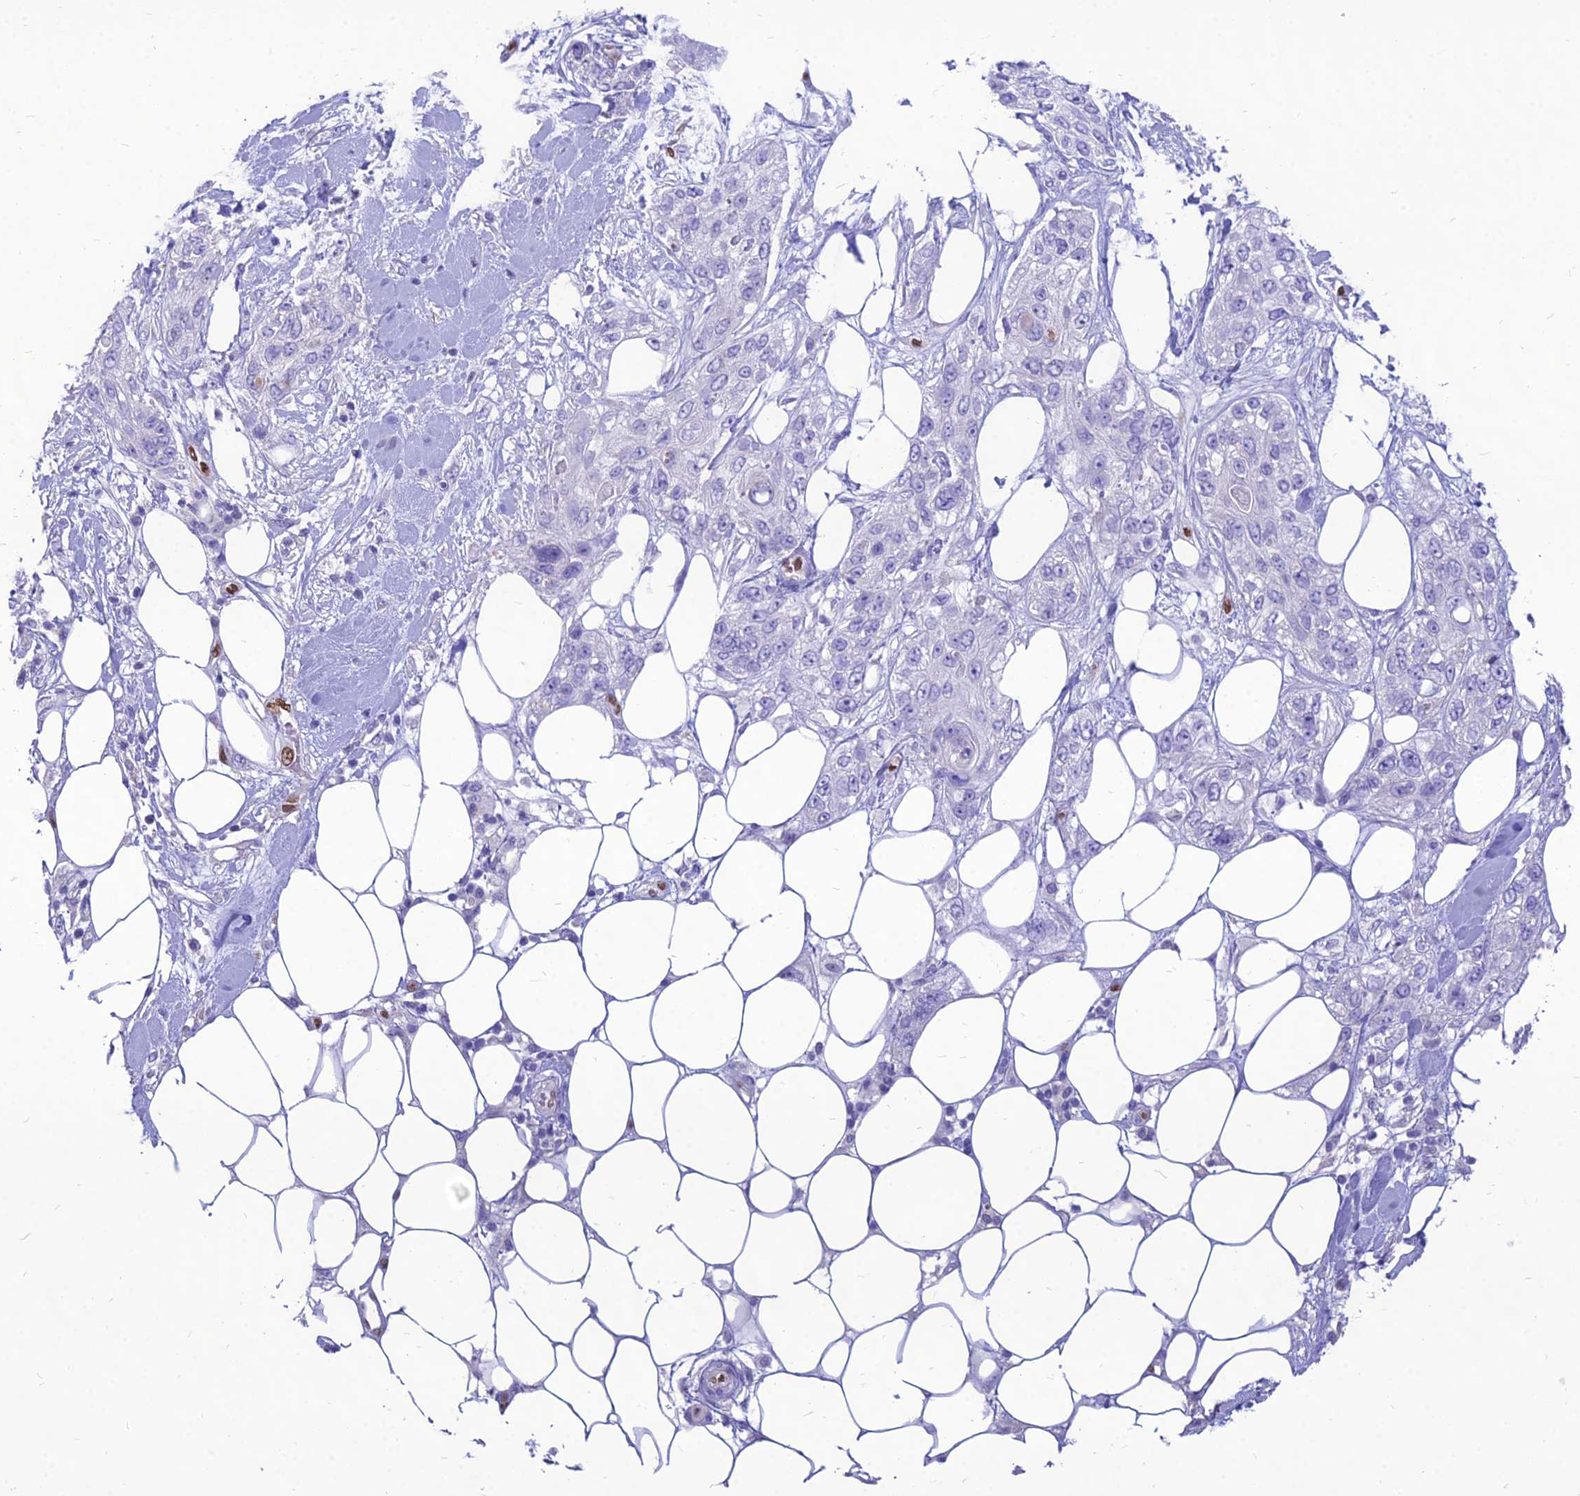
{"staining": {"intensity": "negative", "quantity": "none", "location": "none"}, "tissue": "skin cancer", "cell_type": "Tumor cells", "image_type": "cancer", "snomed": [{"axis": "morphology", "description": "Normal tissue, NOS"}, {"axis": "morphology", "description": "Squamous cell carcinoma, NOS"}, {"axis": "topography", "description": "Skin"}], "caption": "Immunohistochemistry of human skin squamous cell carcinoma shows no staining in tumor cells. Nuclei are stained in blue.", "gene": "NOVA2", "patient": {"sex": "male", "age": 72}}